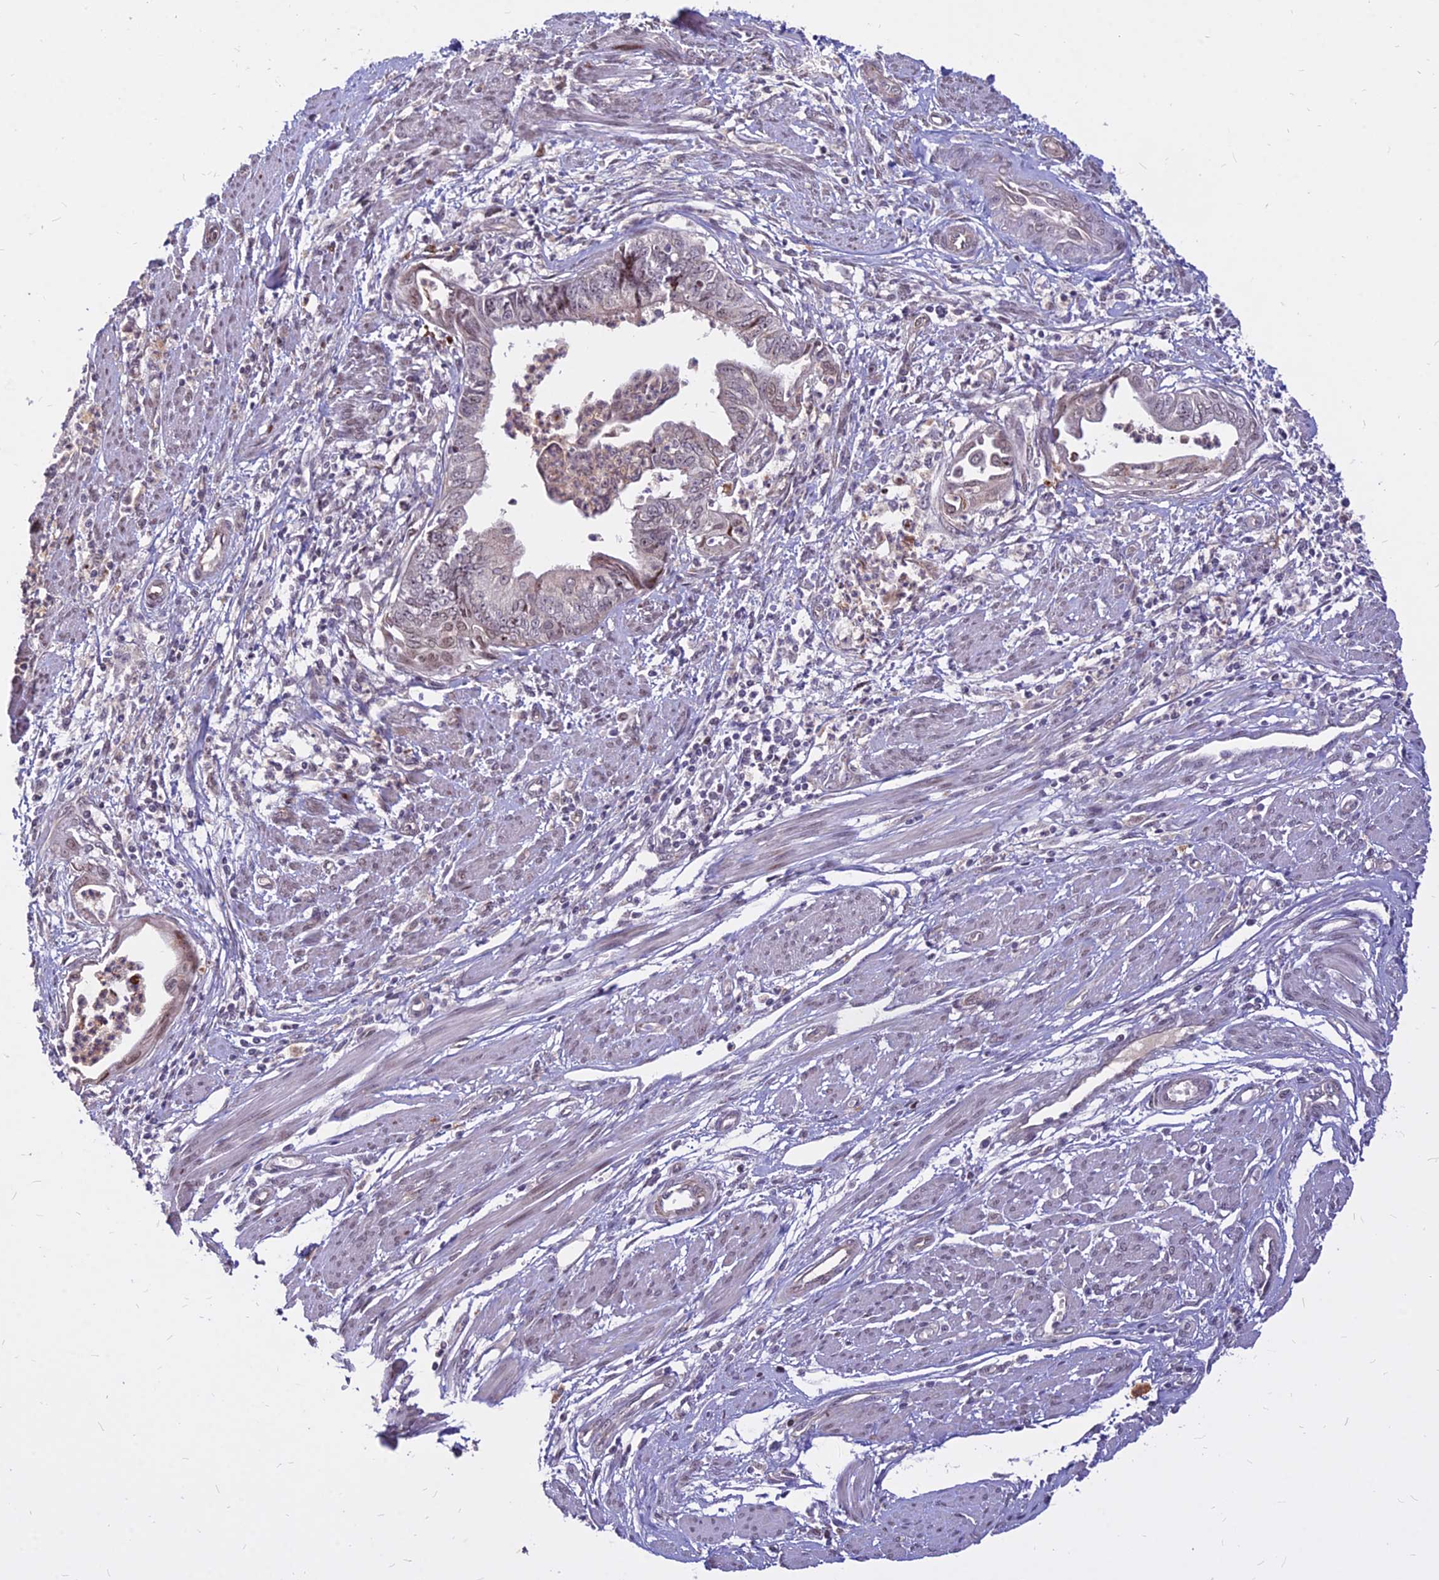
{"staining": {"intensity": "weak", "quantity": "<25%", "location": "nuclear"}, "tissue": "endometrial cancer", "cell_type": "Tumor cells", "image_type": "cancer", "snomed": [{"axis": "morphology", "description": "Adenocarcinoma, NOS"}, {"axis": "topography", "description": "Endometrium"}], "caption": "Tumor cells show no significant expression in endometrial cancer (adenocarcinoma). (Brightfield microscopy of DAB immunohistochemistry at high magnification).", "gene": "C11orf68", "patient": {"sex": "female", "age": 73}}